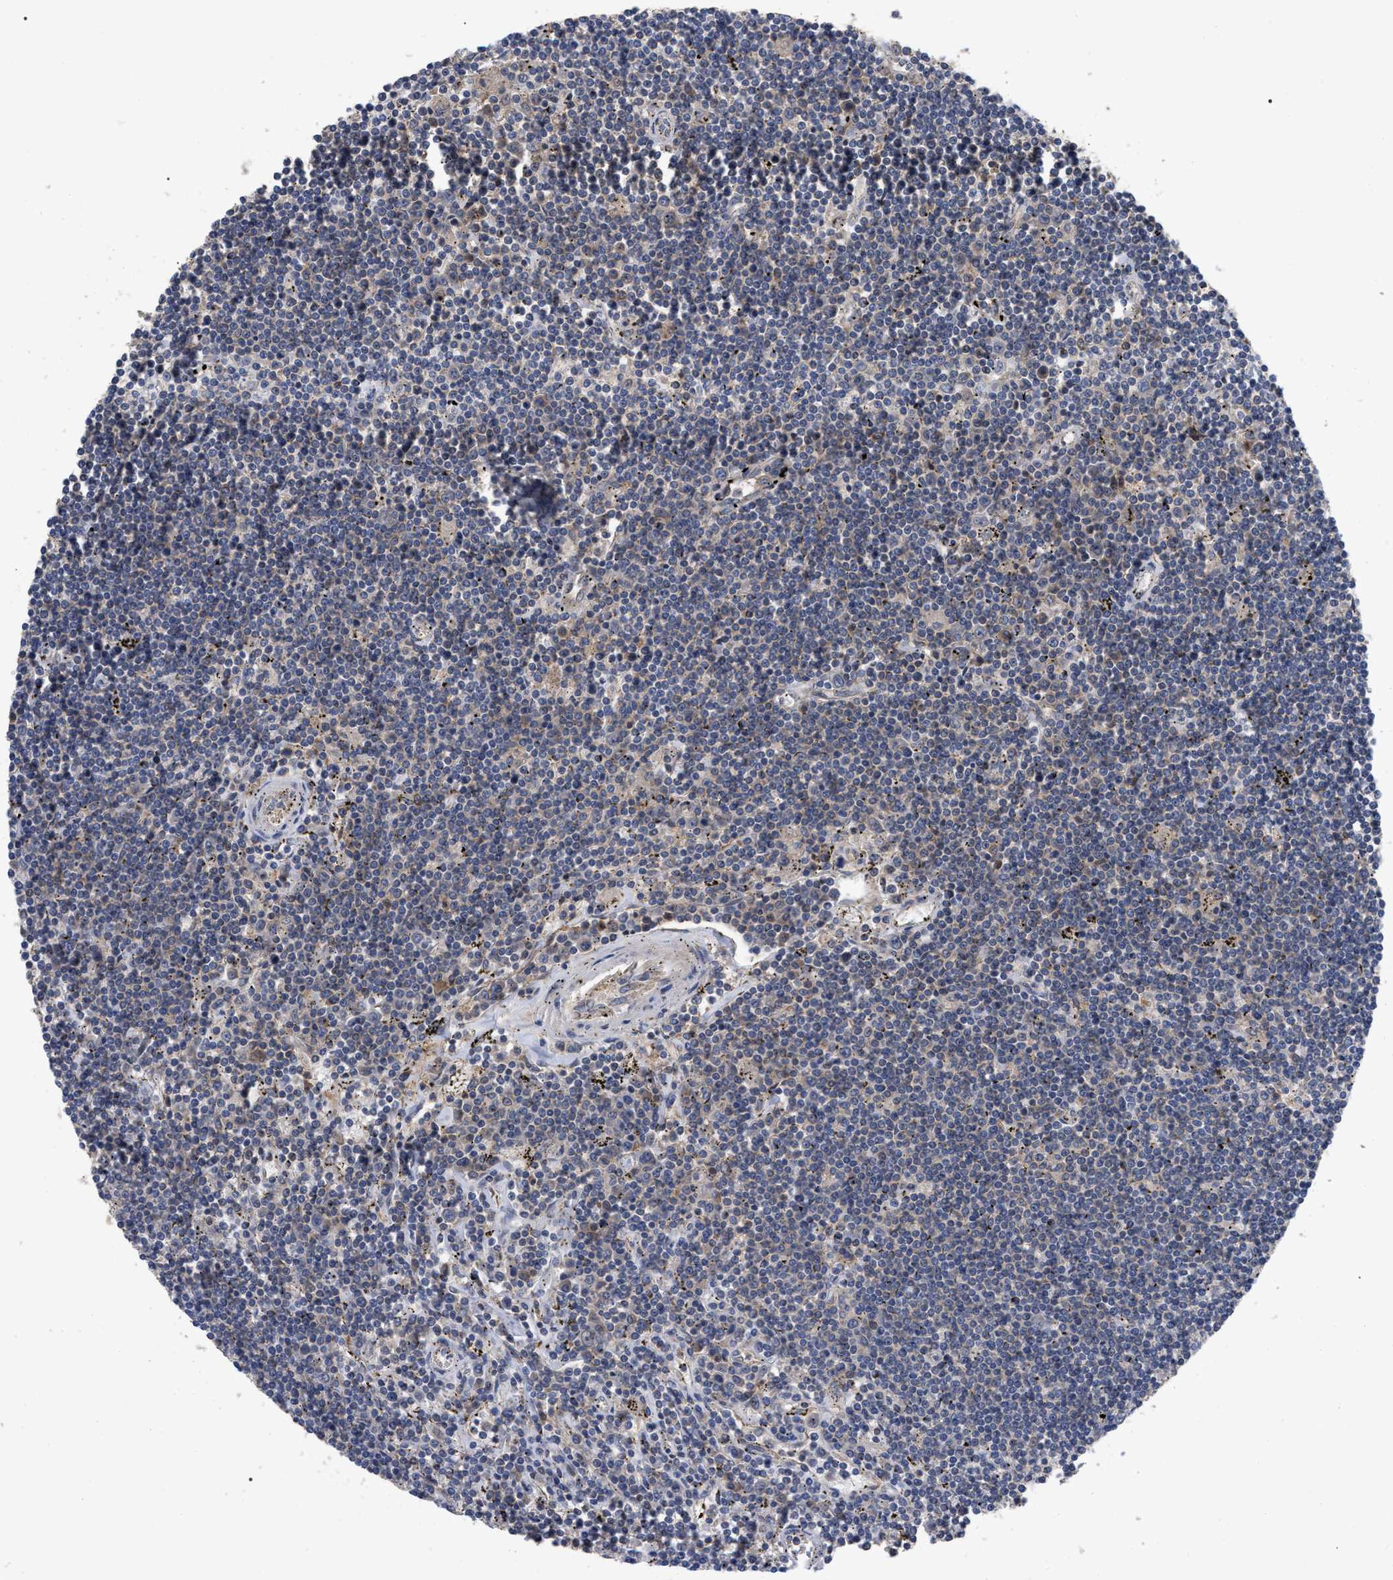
{"staining": {"intensity": "weak", "quantity": "<25%", "location": "cytoplasmic/membranous"}, "tissue": "lymphoma", "cell_type": "Tumor cells", "image_type": "cancer", "snomed": [{"axis": "morphology", "description": "Malignant lymphoma, non-Hodgkin's type, Low grade"}, {"axis": "topography", "description": "Spleen"}], "caption": "Tumor cells show no significant protein expression in lymphoma.", "gene": "RAP1GDS1", "patient": {"sex": "male", "age": 76}}